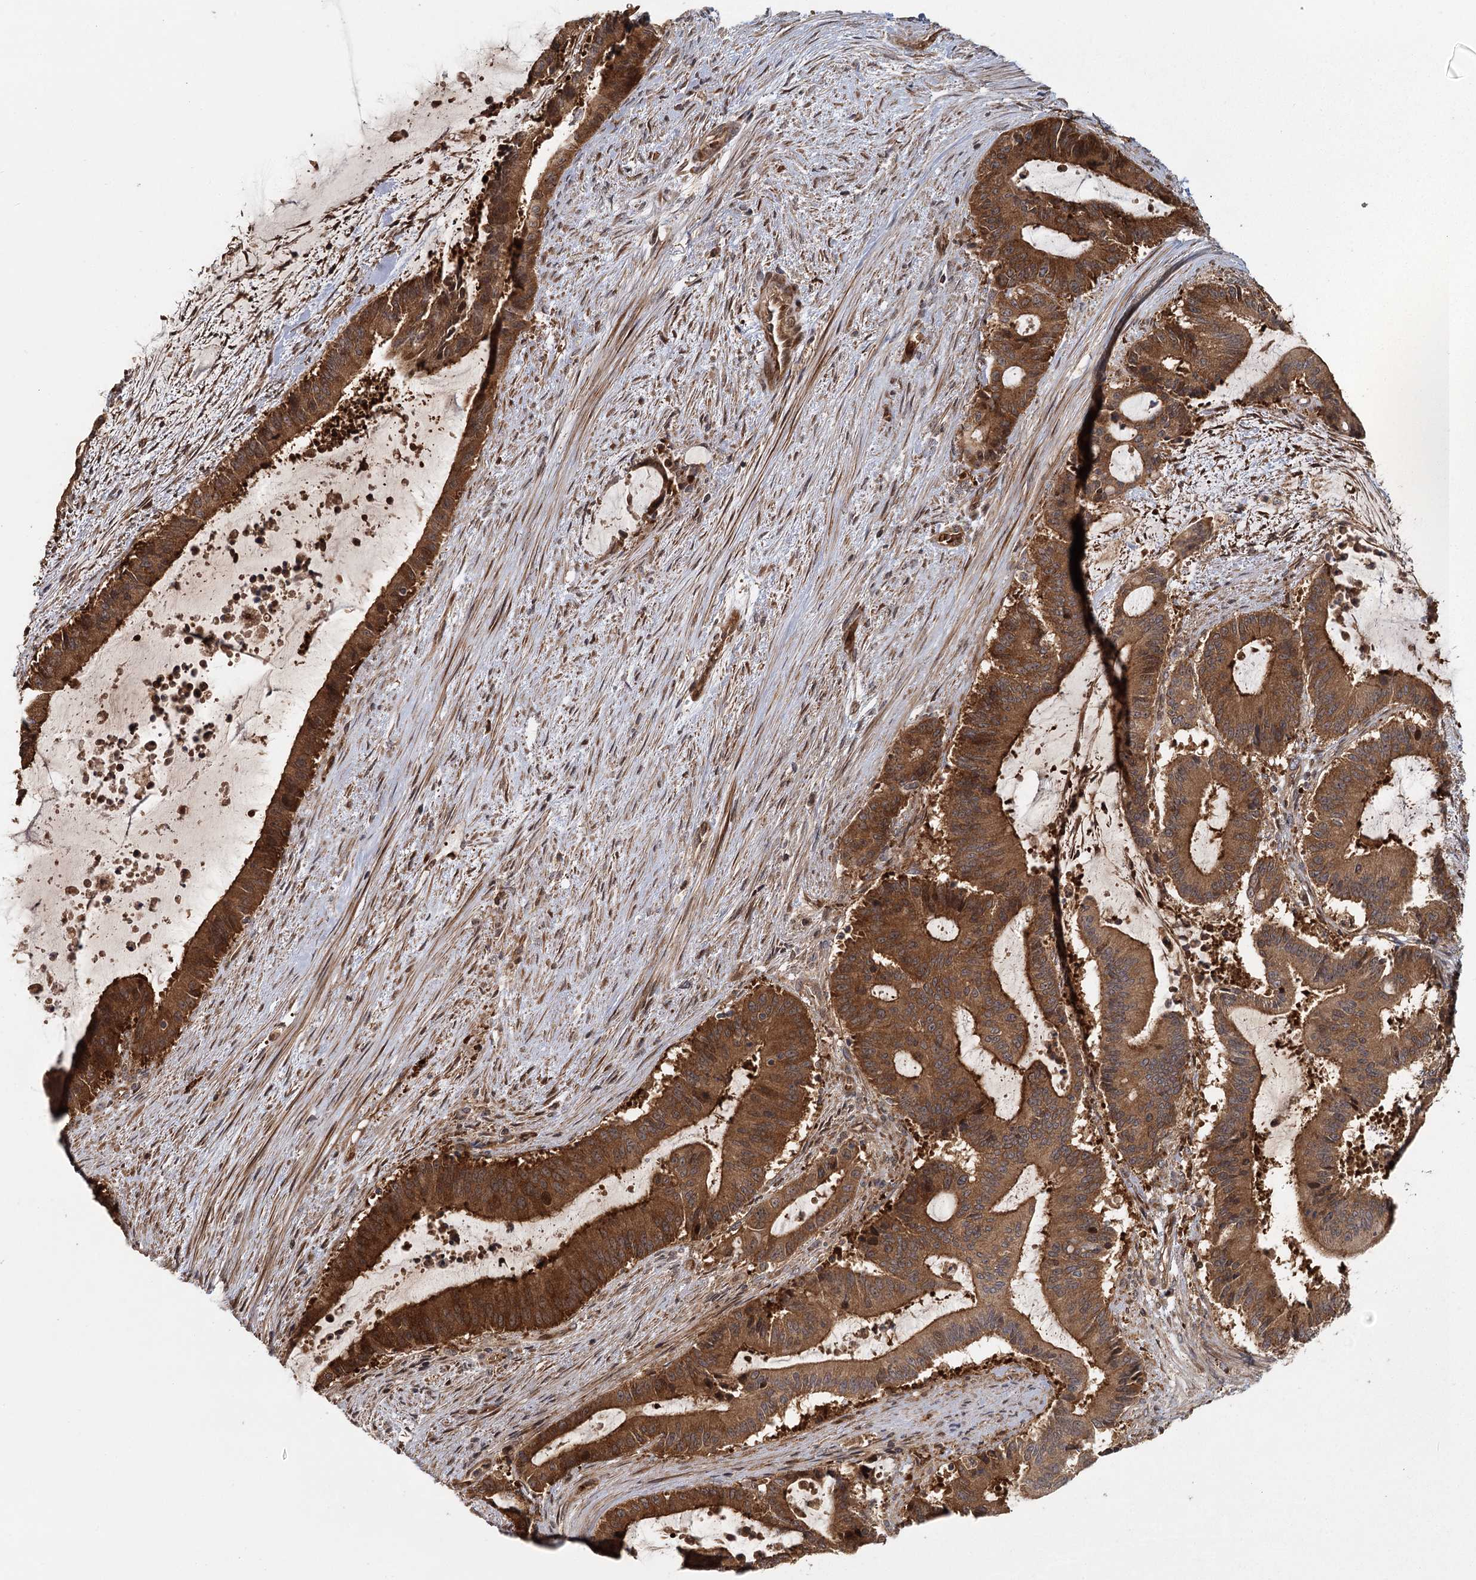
{"staining": {"intensity": "strong", "quantity": ">75%", "location": "cytoplasmic/membranous"}, "tissue": "liver cancer", "cell_type": "Tumor cells", "image_type": "cancer", "snomed": [{"axis": "morphology", "description": "Normal tissue, NOS"}, {"axis": "morphology", "description": "Cholangiocarcinoma"}, {"axis": "topography", "description": "Liver"}, {"axis": "topography", "description": "Peripheral nerve tissue"}], "caption": "High-magnification brightfield microscopy of liver cancer stained with DAB (brown) and counterstained with hematoxylin (blue). tumor cells exhibit strong cytoplasmic/membranous positivity is seen in about>75% of cells.", "gene": "RAPGEF6", "patient": {"sex": "female", "age": 73}}